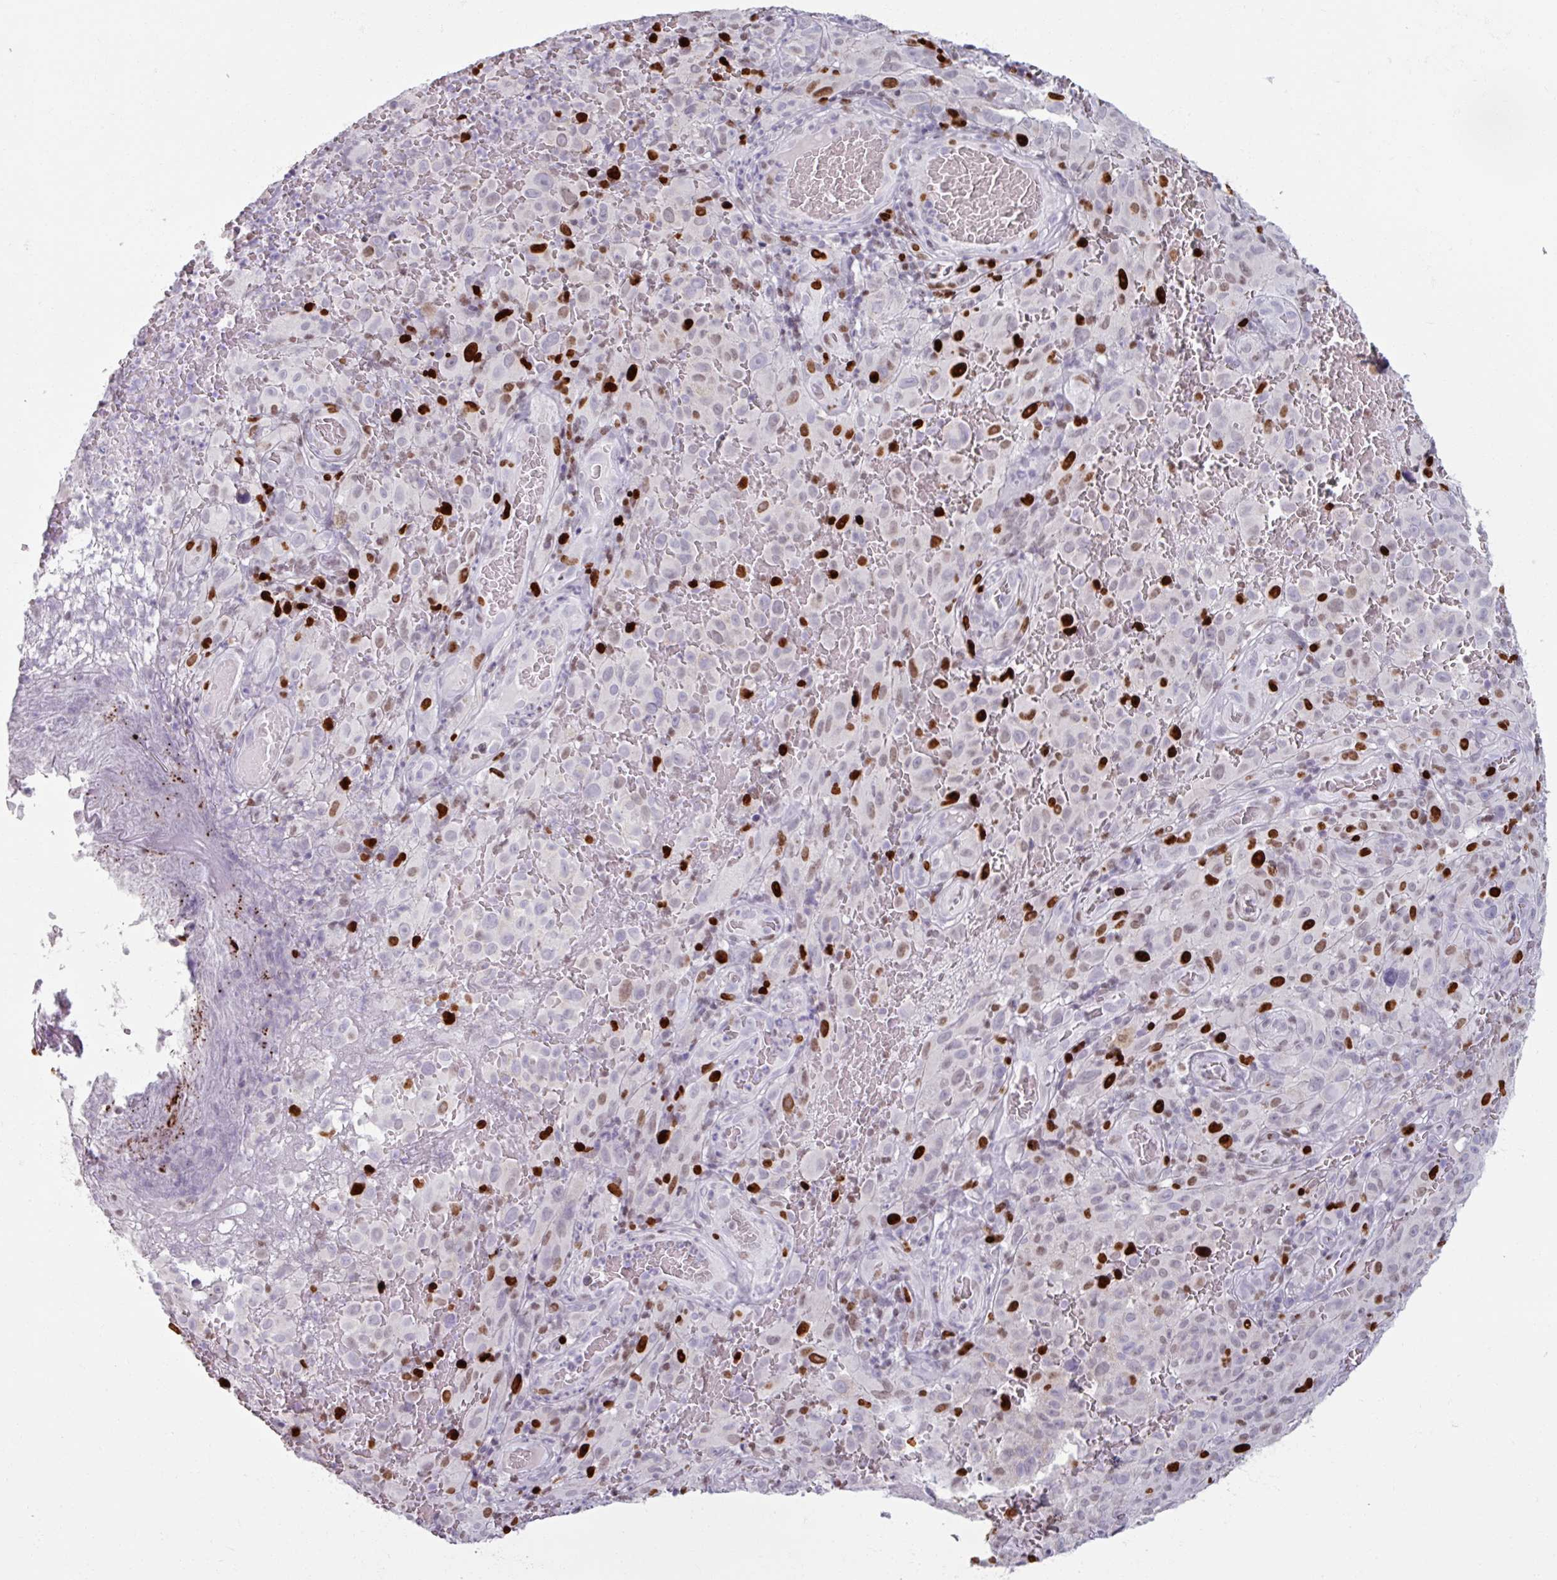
{"staining": {"intensity": "strong", "quantity": "<25%", "location": "nuclear"}, "tissue": "melanoma", "cell_type": "Tumor cells", "image_type": "cancer", "snomed": [{"axis": "morphology", "description": "Malignant melanoma, NOS"}, {"axis": "topography", "description": "Skin"}], "caption": "Tumor cells display medium levels of strong nuclear expression in about <25% of cells in human melanoma.", "gene": "ATAD2", "patient": {"sex": "female", "age": 82}}